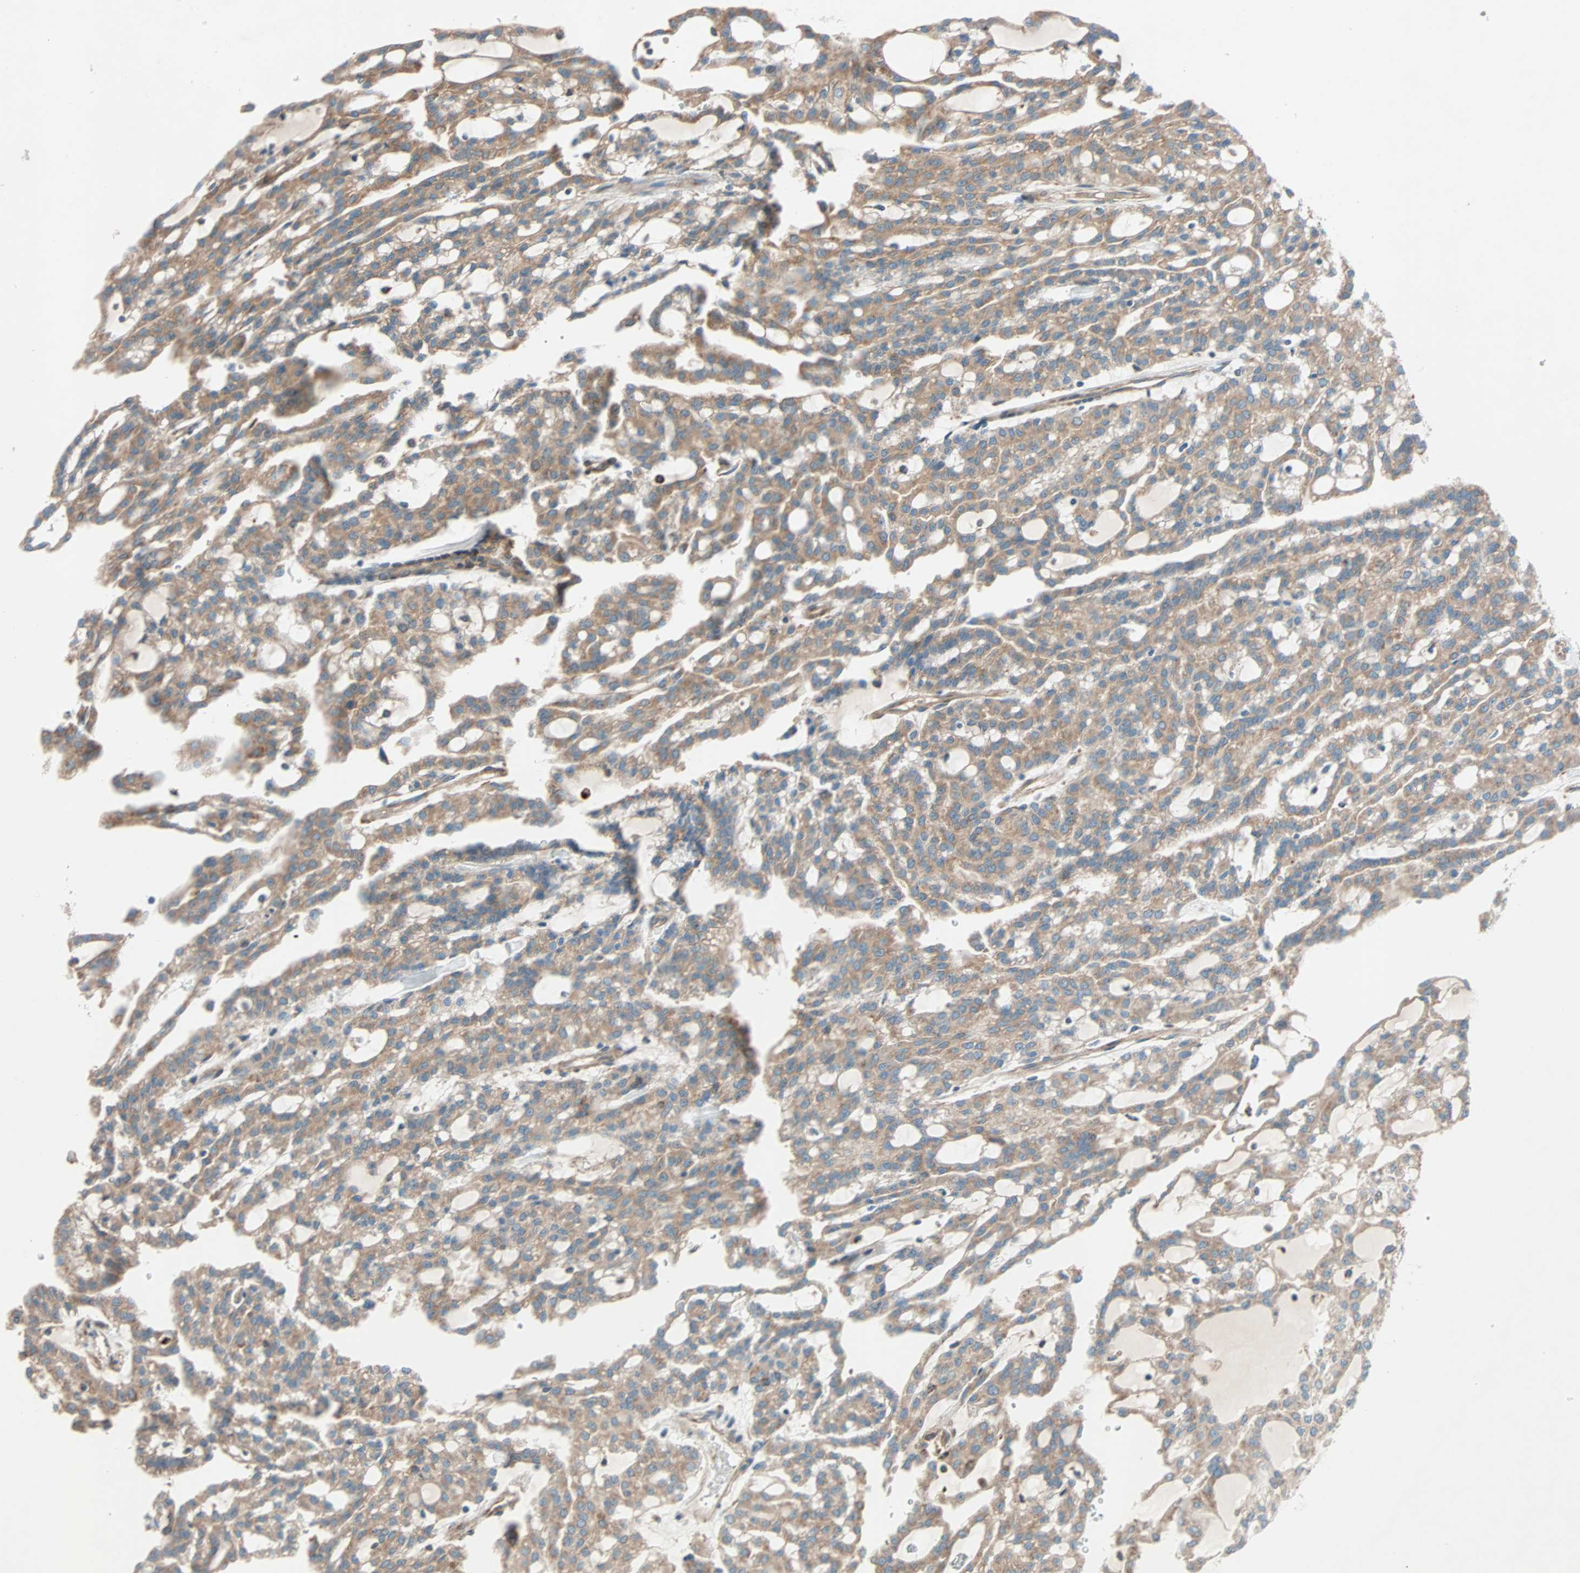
{"staining": {"intensity": "moderate", "quantity": ">75%", "location": "cytoplasmic/membranous"}, "tissue": "renal cancer", "cell_type": "Tumor cells", "image_type": "cancer", "snomed": [{"axis": "morphology", "description": "Adenocarcinoma, NOS"}, {"axis": "topography", "description": "Kidney"}], "caption": "The photomicrograph displays immunohistochemical staining of adenocarcinoma (renal). There is moderate cytoplasmic/membranous positivity is identified in approximately >75% of tumor cells.", "gene": "PHYH", "patient": {"sex": "male", "age": 63}}